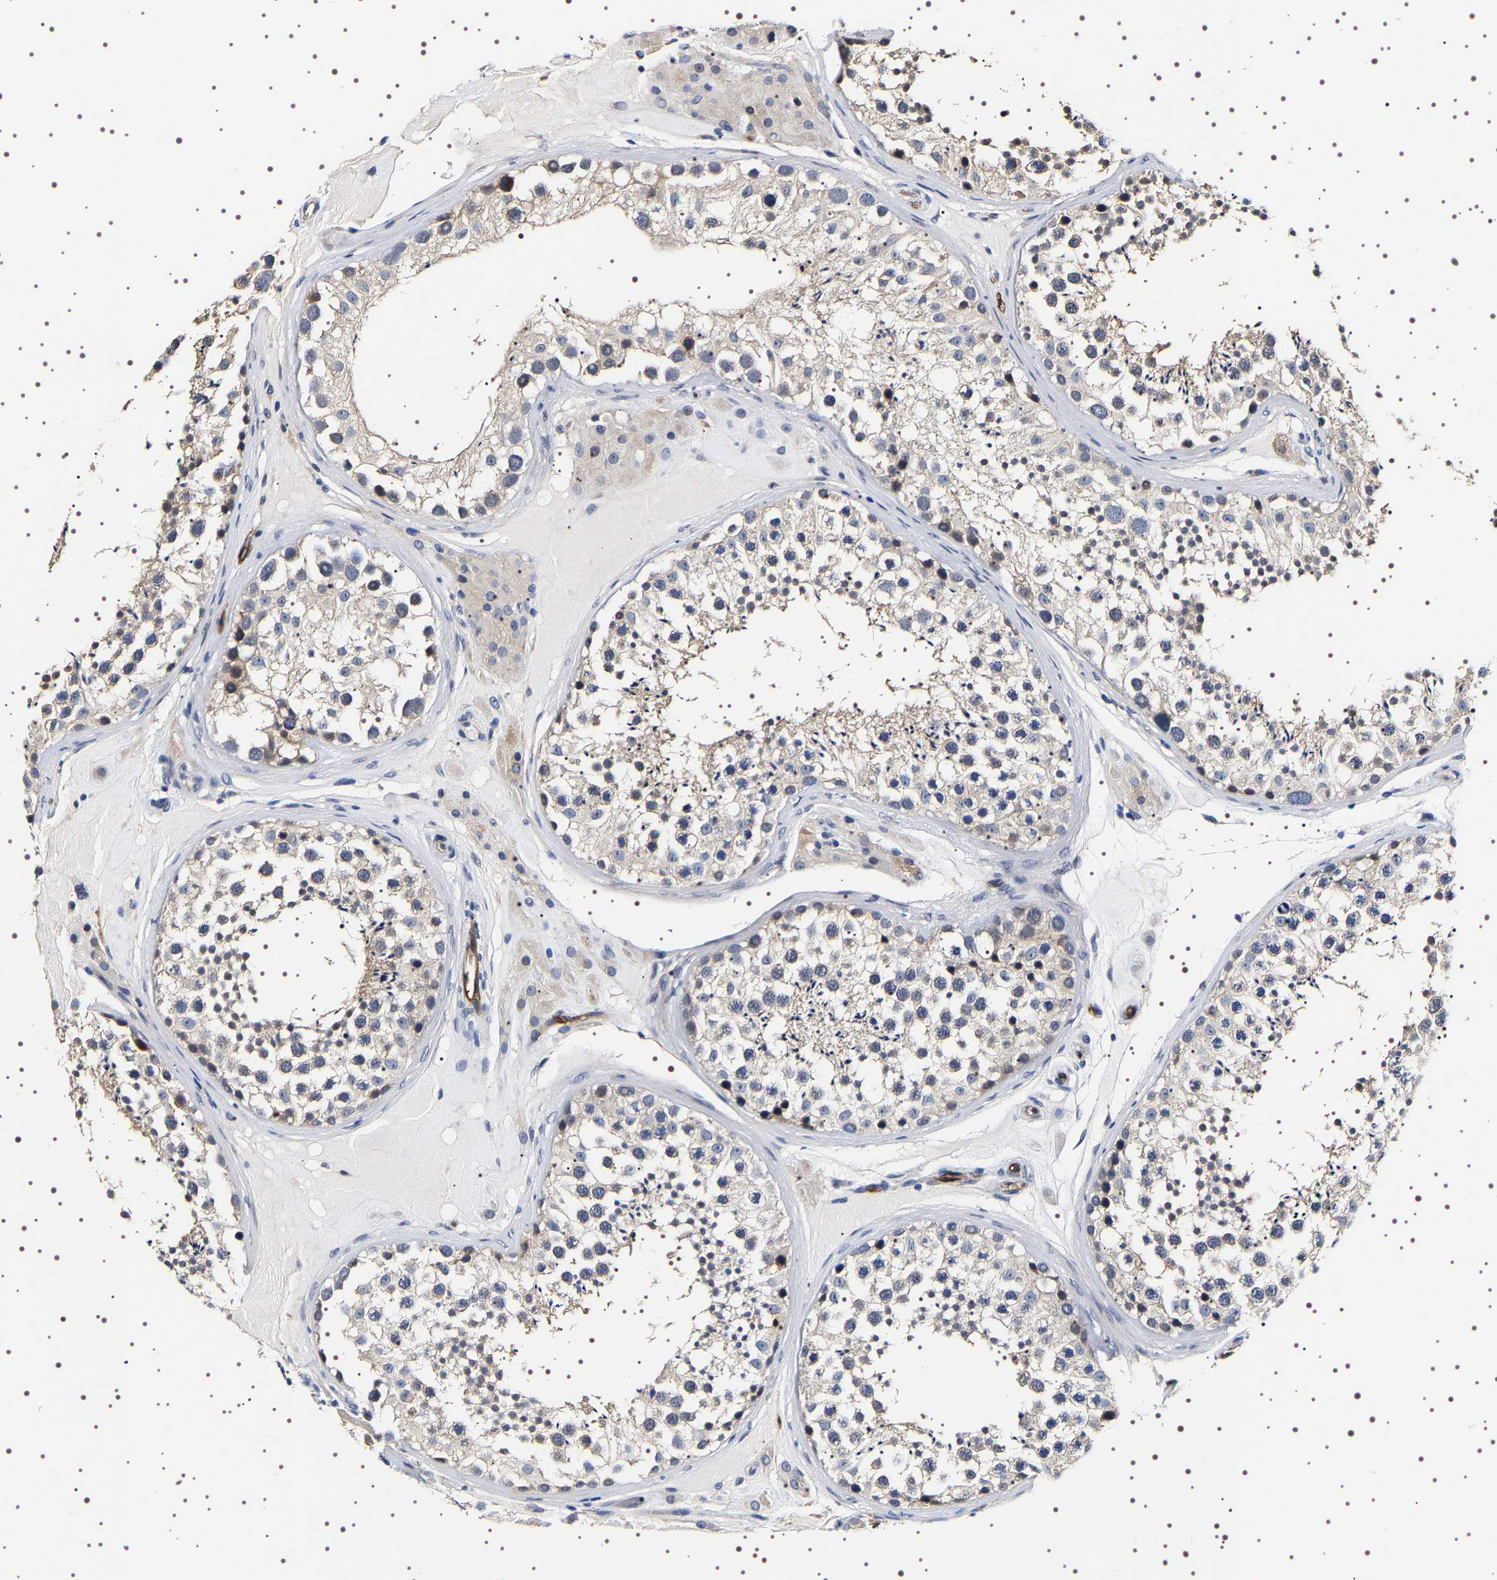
{"staining": {"intensity": "weak", "quantity": "25%-75%", "location": "cytoplasmic/membranous"}, "tissue": "testis", "cell_type": "Cells in seminiferous ducts", "image_type": "normal", "snomed": [{"axis": "morphology", "description": "Normal tissue, NOS"}, {"axis": "topography", "description": "Testis"}], "caption": "Immunohistochemical staining of unremarkable testis exhibits 25%-75% levels of weak cytoplasmic/membranous protein positivity in about 25%-75% of cells in seminiferous ducts. (brown staining indicates protein expression, while blue staining denotes nuclei).", "gene": "ALPL", "patient": {"sex": "male", "age": 46}}